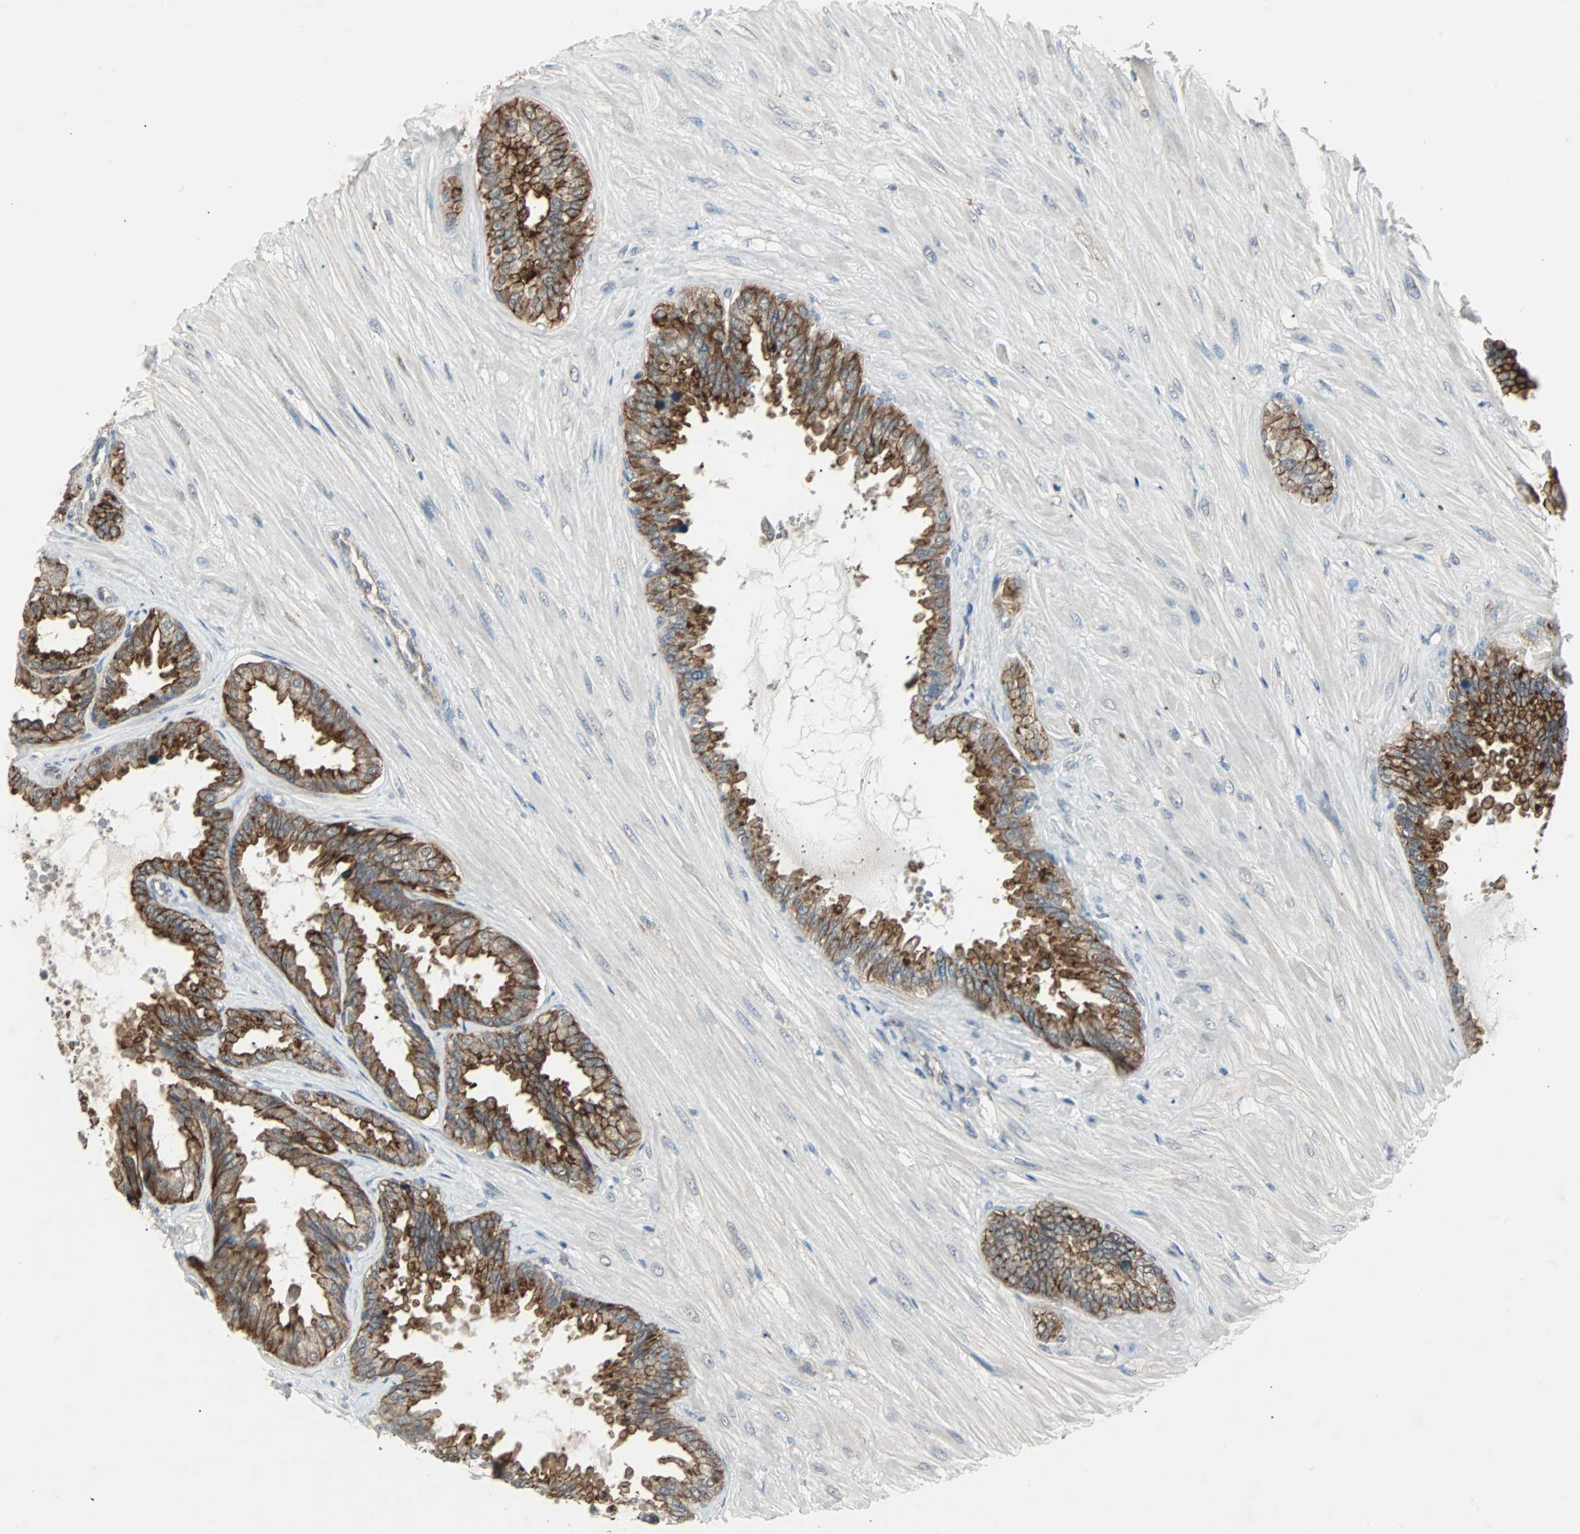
{"staining": {"intensity": "strong", "quantity": ">75%", "location": "cytoplasmic/membranous"}, "tissue": "seminal vesicle", "cell_type": "Glandular cells", "image_type": "normal", "snomed": [{"axis": "morphology", "description": "Normal tissue, NOS"}, {"axis": "topography", "description": "Seminal veicle"}], "caption": "The micrograph displays immunohistochemical staining of normal seminal vesicle. There is strong cytoplasmic/membranous staining is seen in about >75% of glandular cells.", "gene": "CMC2", "patient": {"sex": "male", "age": 46}}